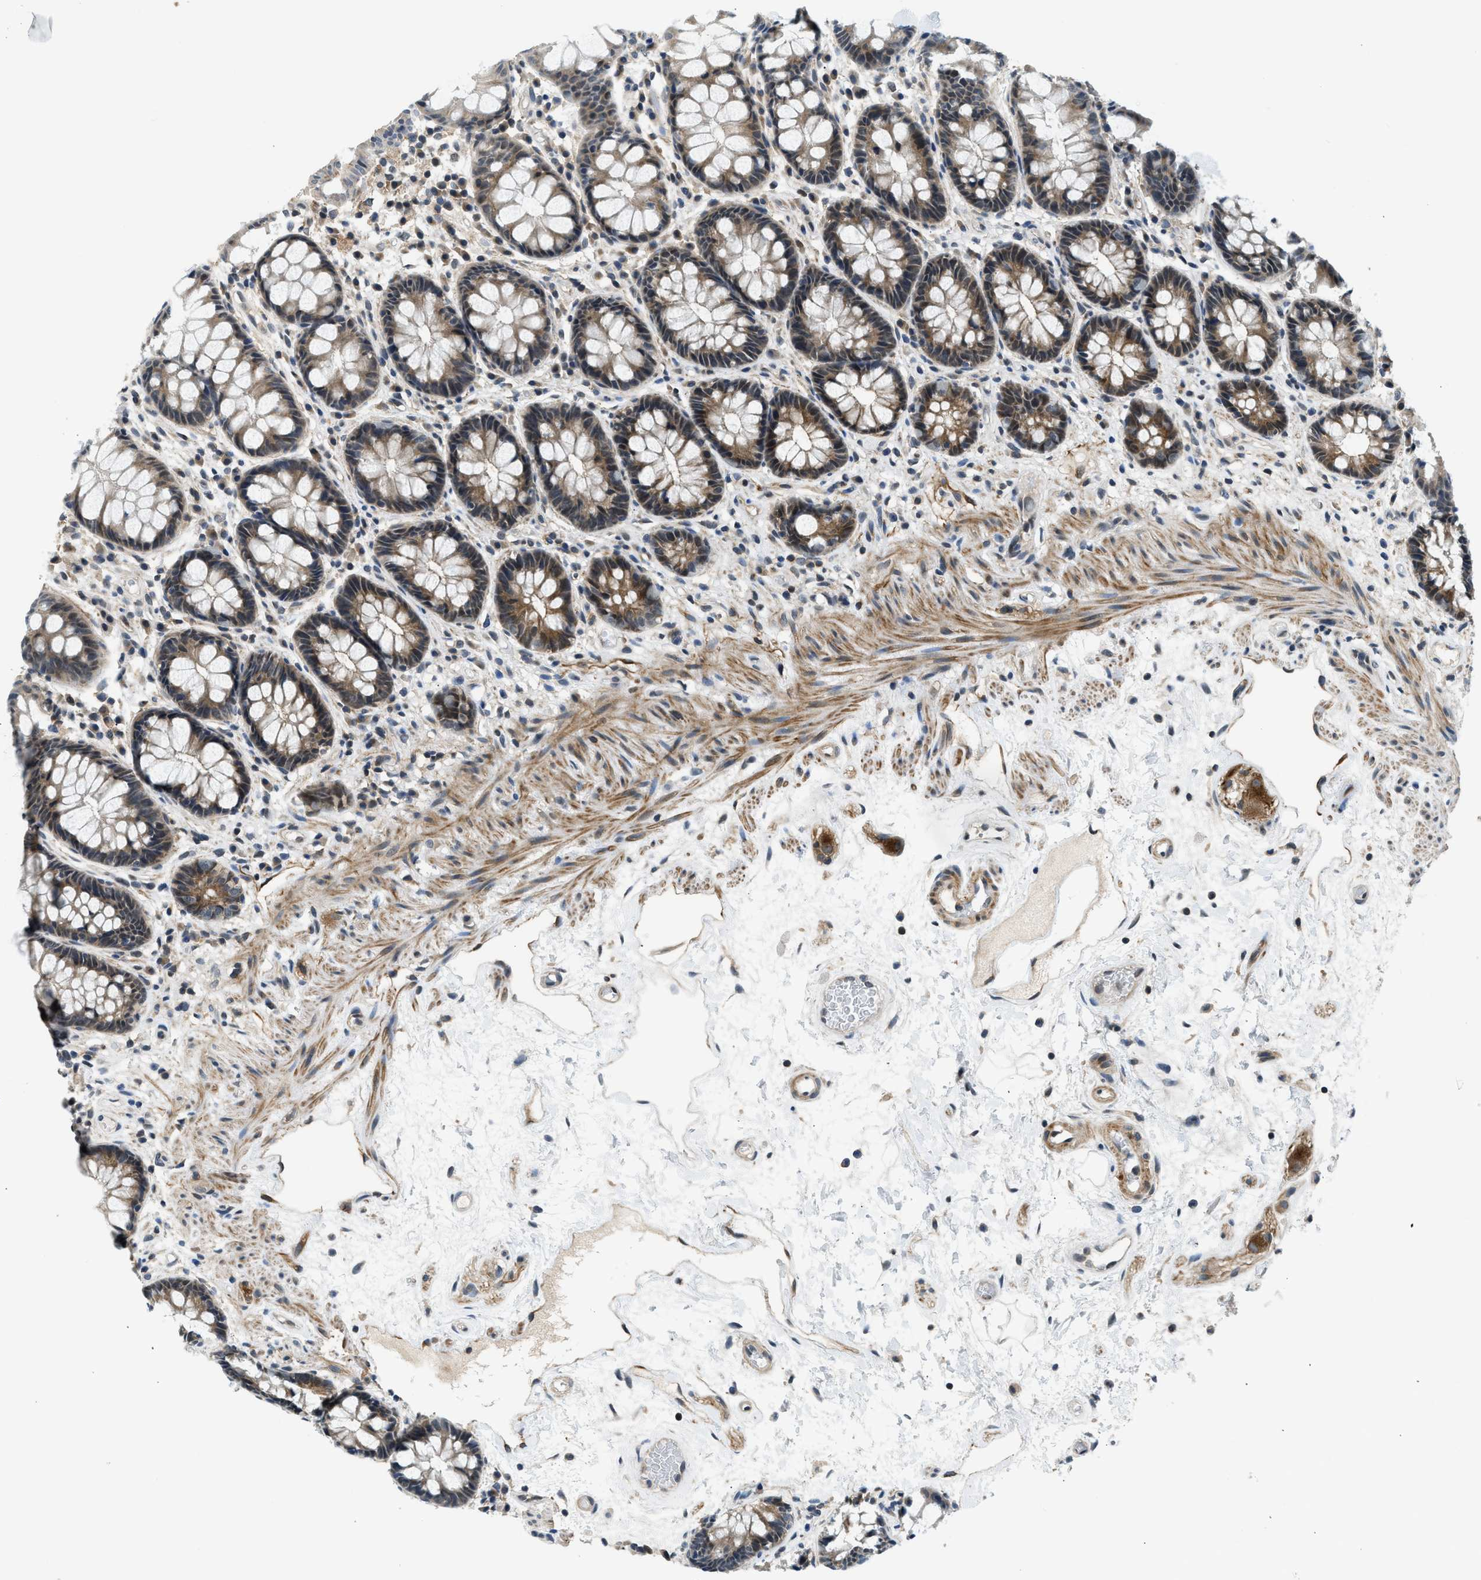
{"staining": {"intensity": "moderate", "quantity": ">75%", "location": "cytoplasmic/membranous,nuclear"}, "tissue": "rectum", "cell_type": "Glandular cells", "image_type": "normal", "snomed": [{"axis": "morphology", "description": "Normal tissue, NOS"}, {"axis": "topography", "description": "Rectum"}], "caption": "The image exhibits immunohistochemical staining of normal rectum. There is moderate cytoplasmic/membranous,nuclear staining is present in approximately >75% of glandular cells. The protein of interest is shown in brown color, while the nuclei are stained blue.", "gene": "MTMR1", "patient": {"sex": "male", "age": 64}}